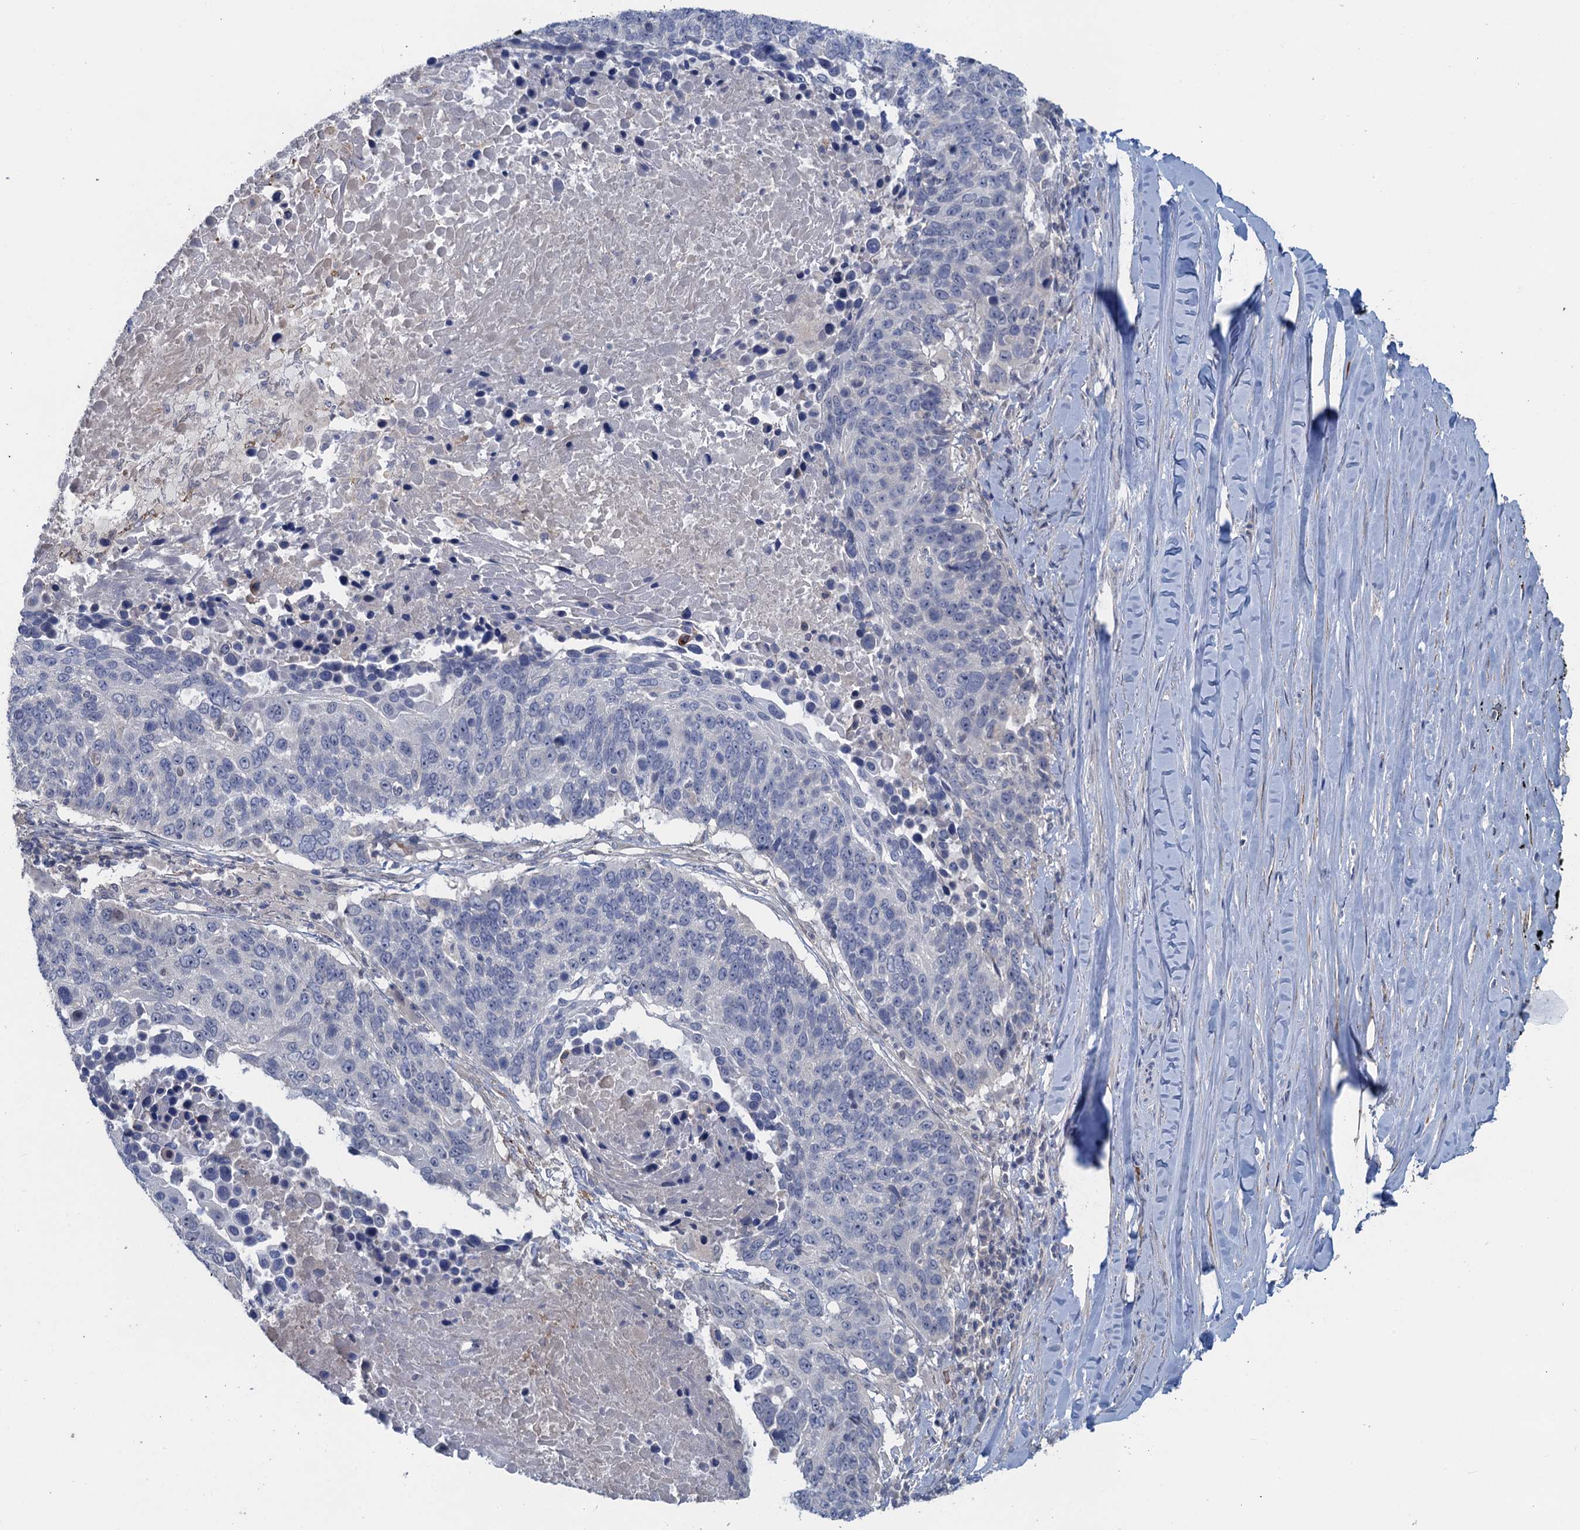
{"staining": {"intensity": "negative", "quantity": "none", "location": "none"}, "tissue": "lung cancer", "cell_type": "Tumor cells", "image_type": "cancer", "snomed": [{"axis": "morphology", "description": "Normal tissue, NOS"}, {"axis": "morphology", "description": "Squamous cell carcinoma, NOS"}, {"axis": "topography", "description": "Lymph node"}, {"axis": "topography", "description": "Lung"}], "caption": "Tumor cells are negative for brown protein staining in lung cancer.", "gene": "MYO16", "patient": {"sex": "male", "age": 66}}